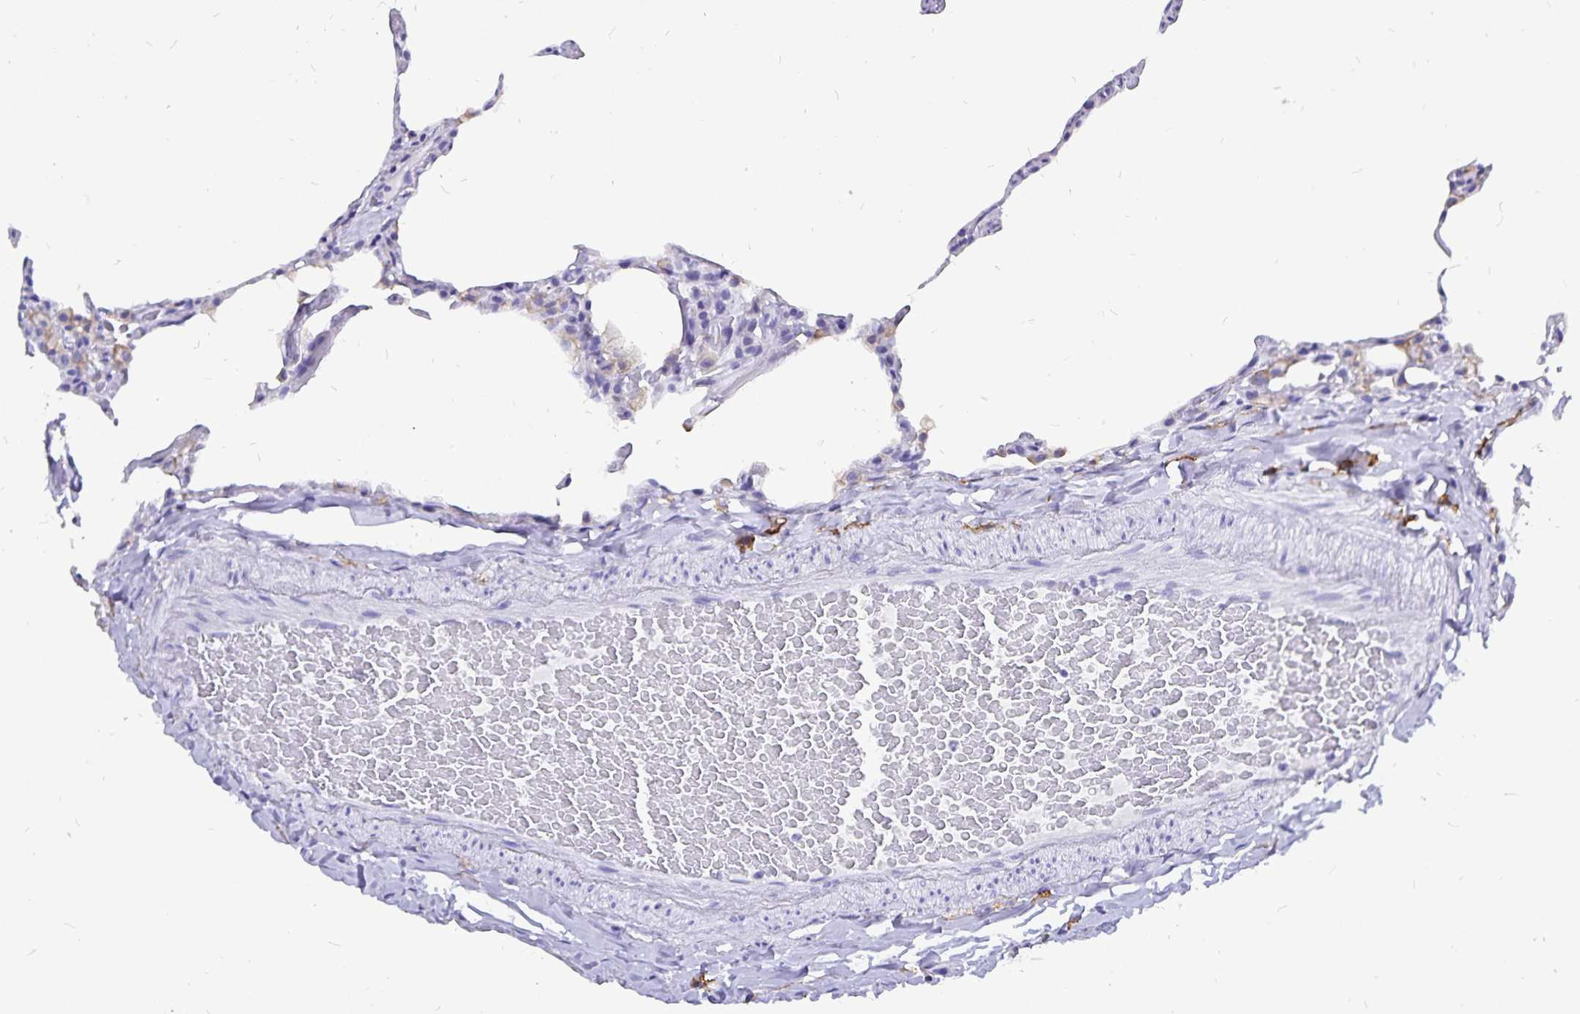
{"staining": {"intensity": "negative", "quantity": "none", "location": "none"}, "tissue": "lung", "cell_type": "Alveolar cells", "image_type": "normal", "snomed": [{"axis": "morphology", "description": "Normal tissue, NOS"}, {"axis": "topography", "description": "Lung"}], "caption": "Immunohistochemical staining of unremarkable lung reveals no significant expression in alveolar cells.", "gene": "PLAC1", "patient": {"sex": "female", "age": 57}}